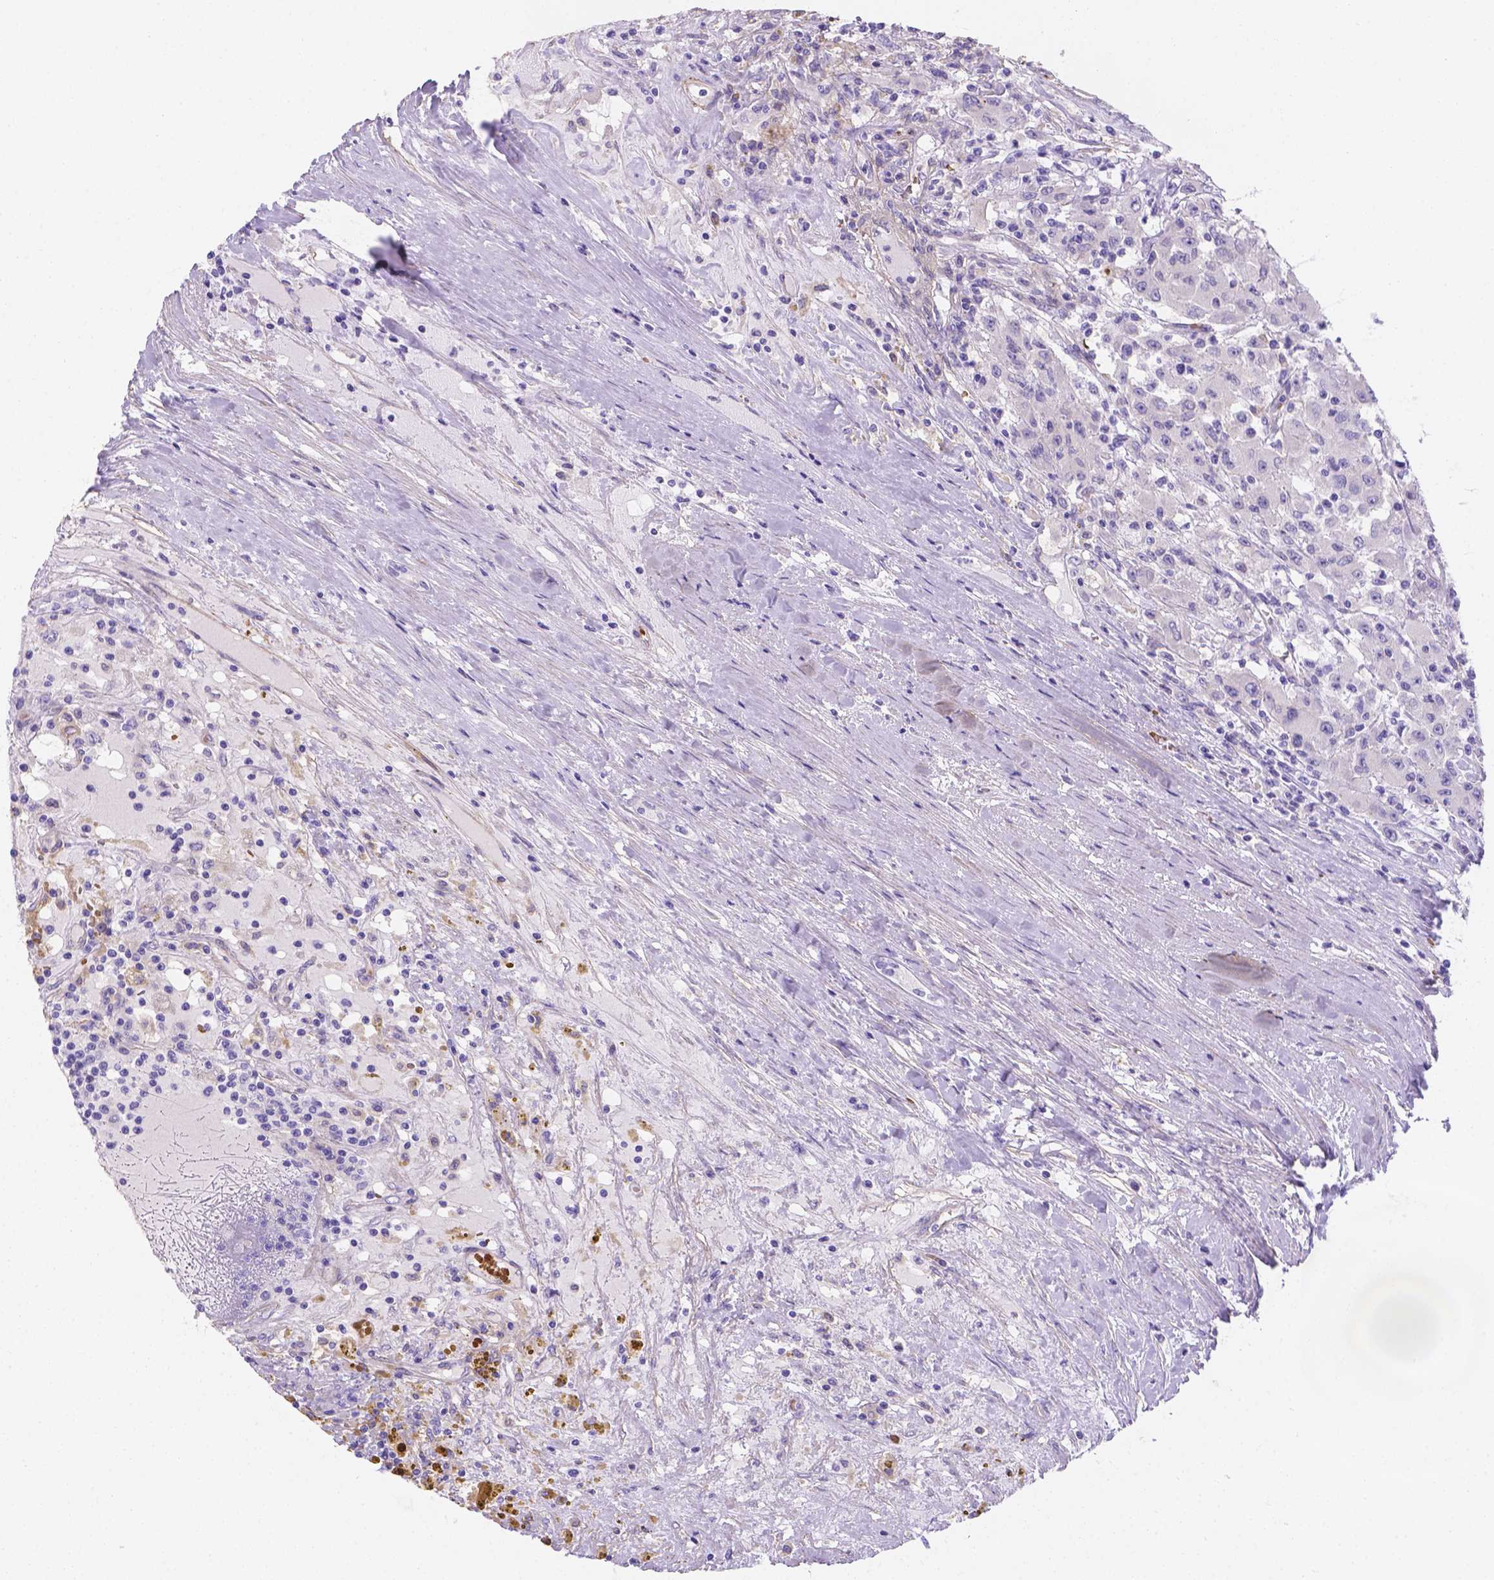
{"staining": {"intensity": "negative", "quantity": "none", "location": "none"}, "tissue": "renal cancer", "cell_type": "Tumor cells", "image_type": "cancer", "snomed": [{"axis": "morphology", "description": "Adenocarcinoma, NOS"}, {"axis": "topography", "description": "Kidney"}], "caption": "Immunohistochemical staining of human renal cancer (adenocarcinoma) shows no significant staining in tumor cells. (IHC, brightfield microscopy, high magnification).", "gene": "SLC40A1", "patient": {"sex": "female", "age": 67}}